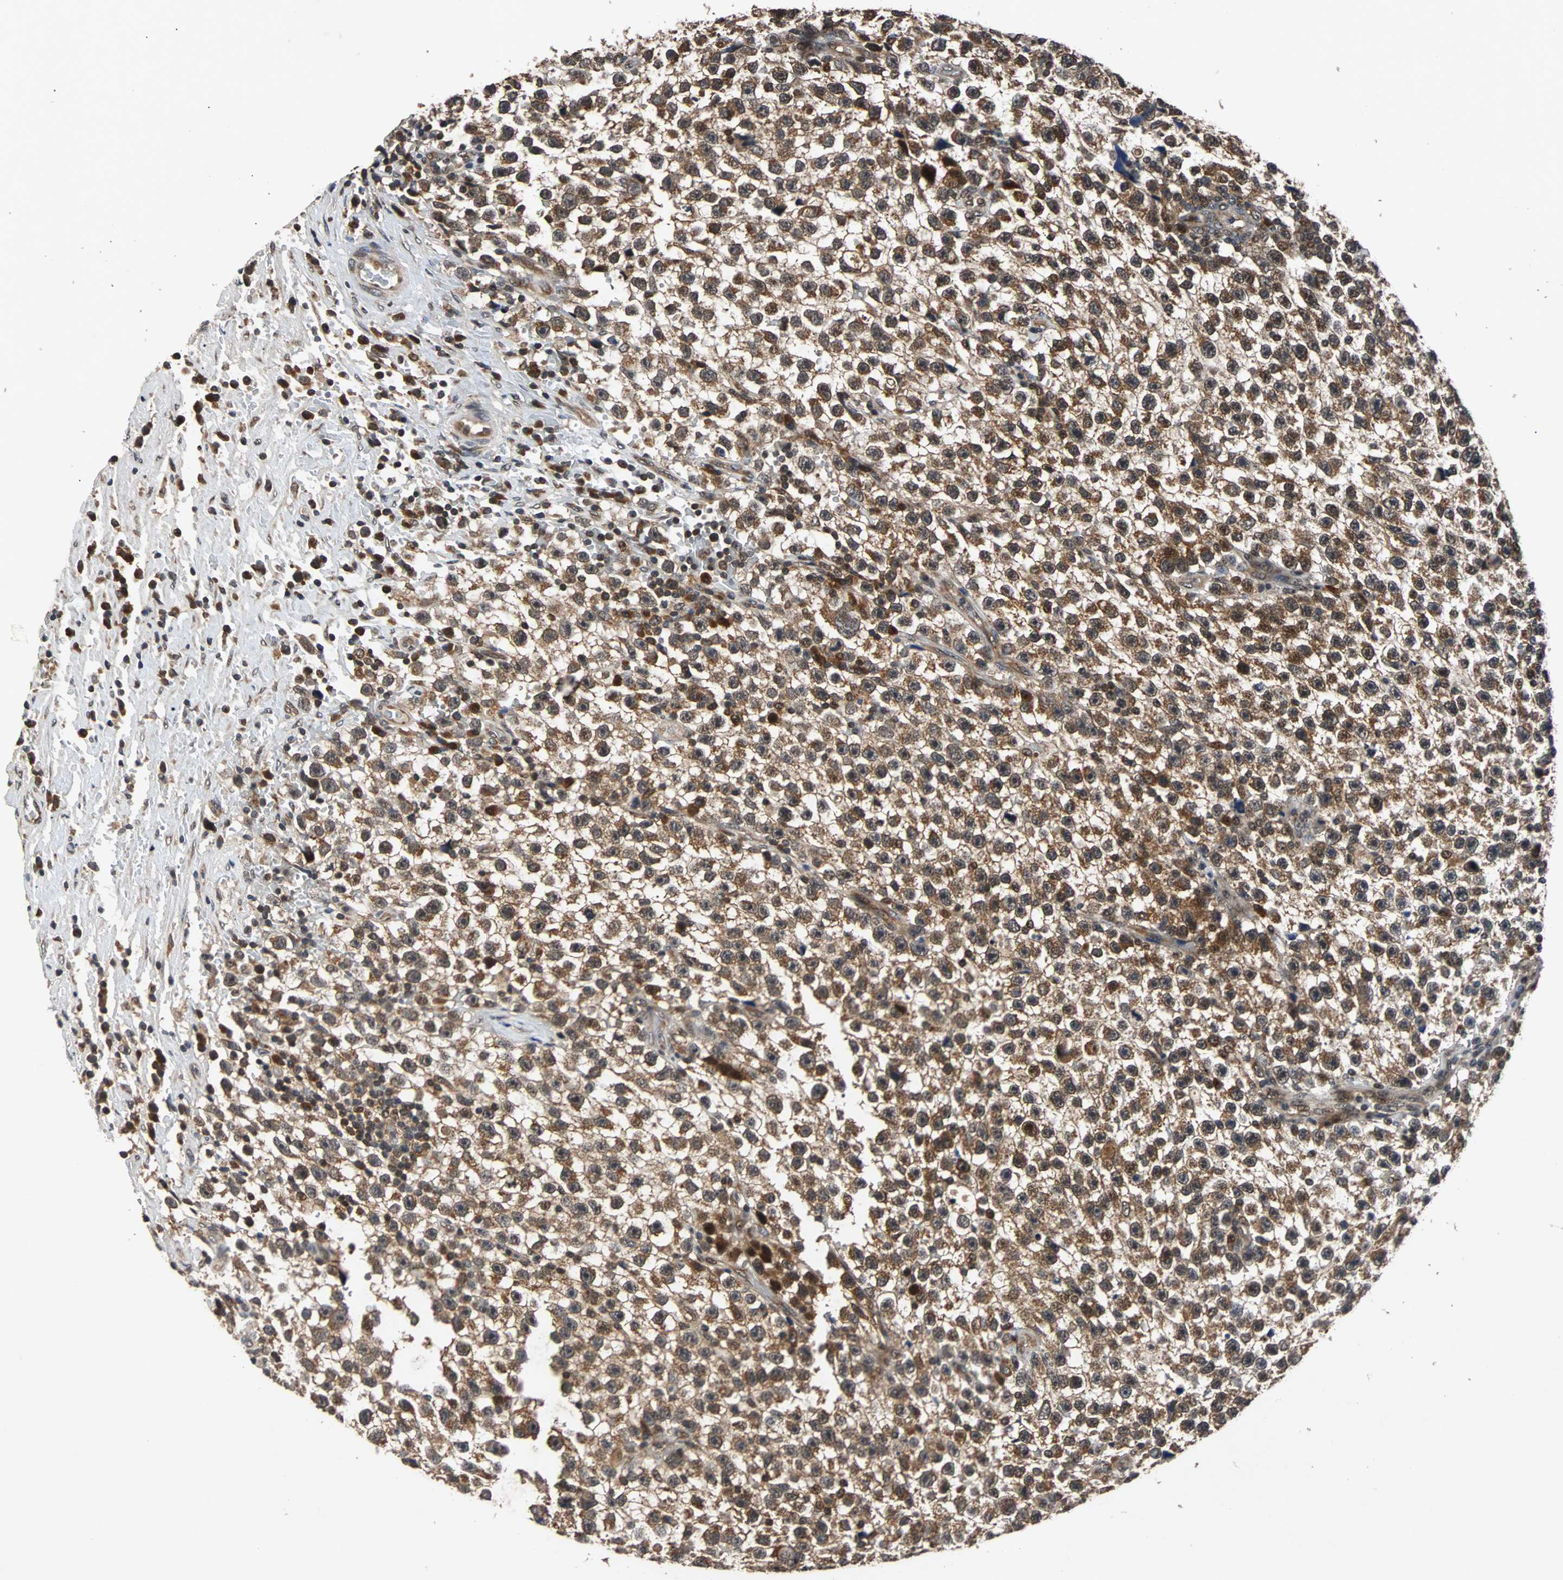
{"staining": {"intensity": "moderate", "quantity": ">75%", "location": "cytoplasmic/membranous"}, "tissue": "testis cancer", "cell_type": "Tumor cells", "image_type": "cancer", "snomed": [{"axis": "morphology", "description": "Seminoma, NOS"}, {"axis": "topography", "description": "Testis"}], "caption": "A histopathology image of testis seminoma stained for a protein shows moderate cytoplasmic/membranous brown staining in tumor cells.", "gene": "USP31", "patient": {"sex": "male", "age": 33}}